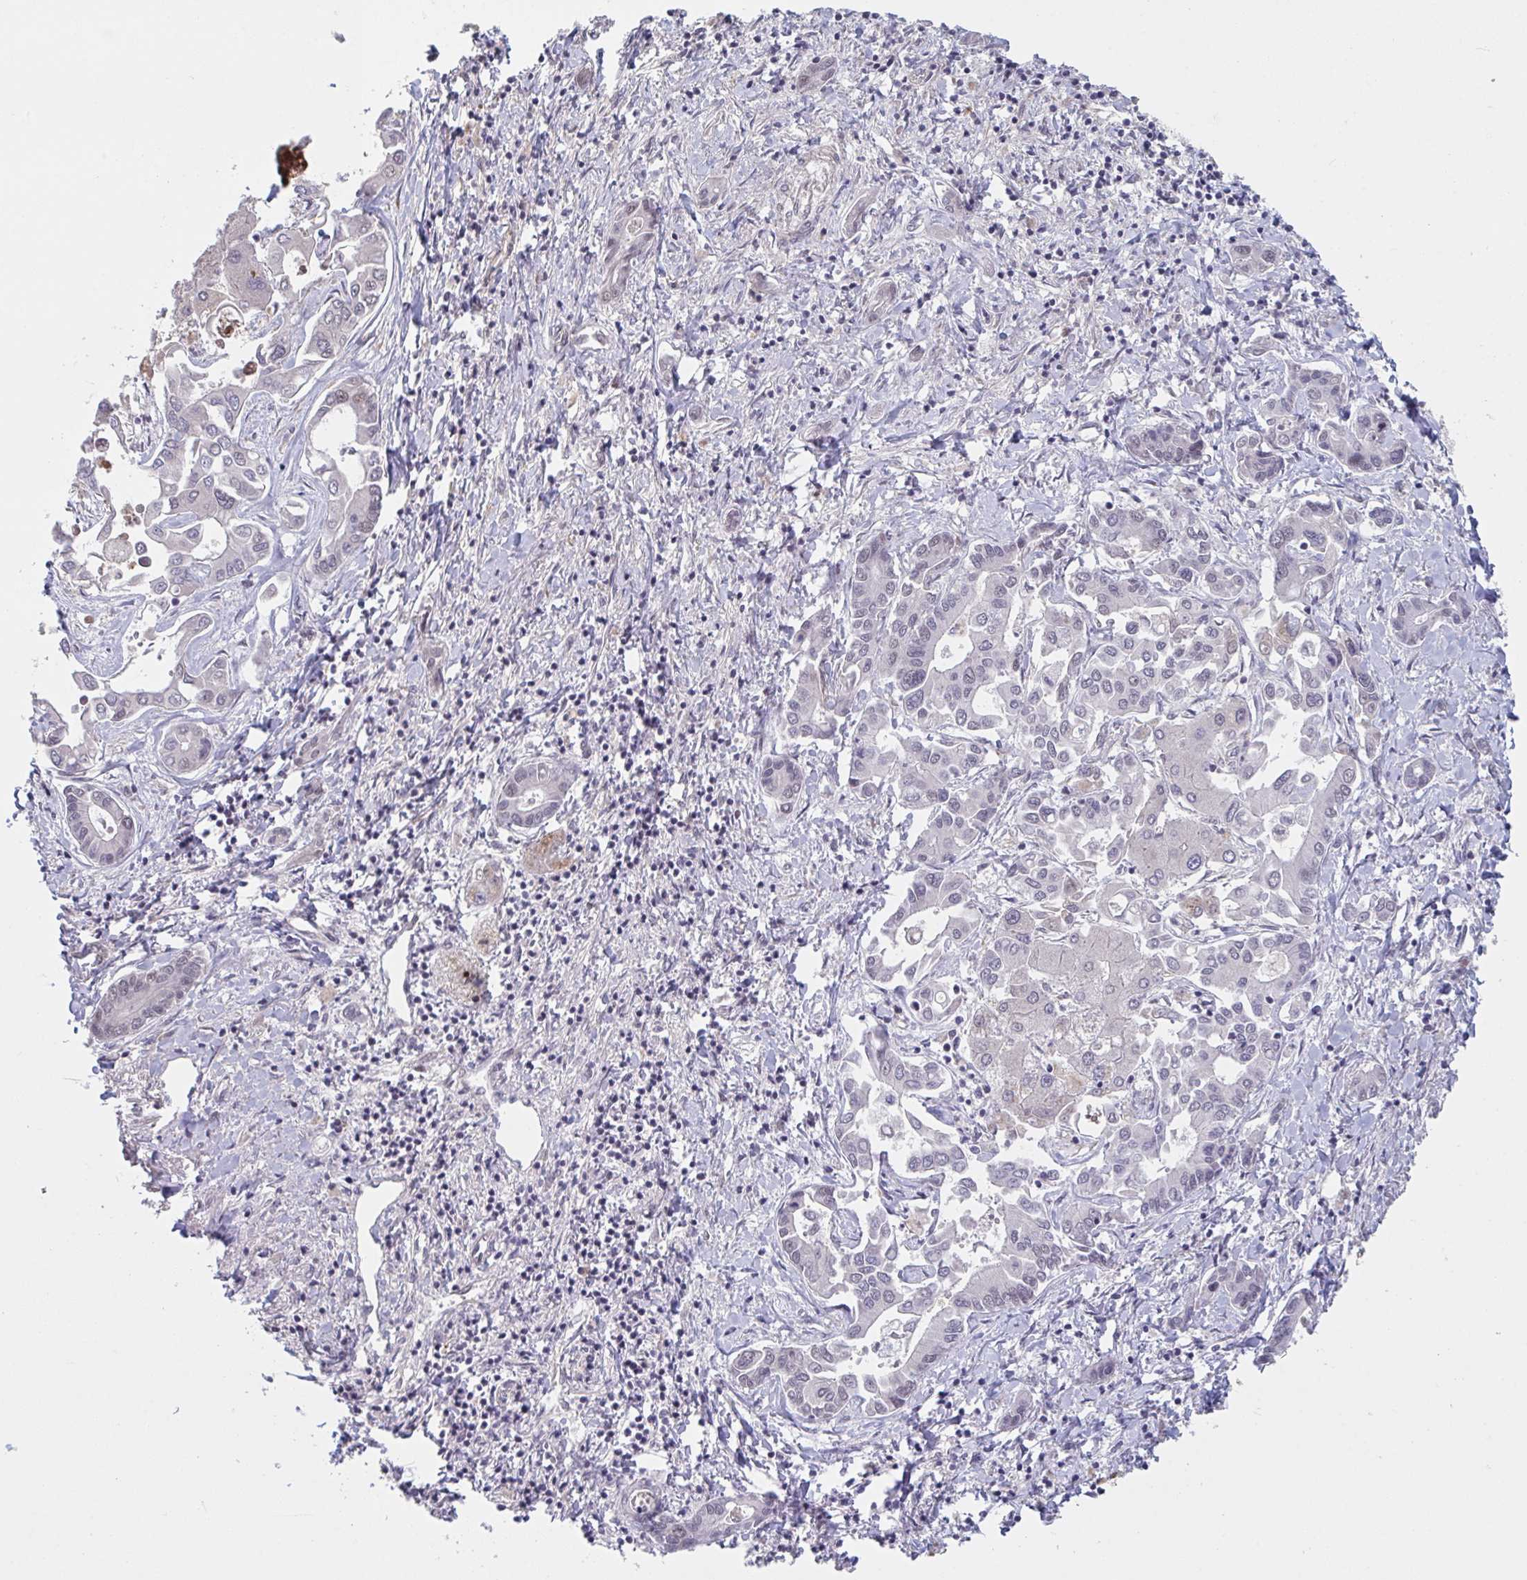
{"staining": {"intensity": "weak", "quantity": "<25%", "location": "nuclear"}, "tissue": "liver cancer", "cell_type": "Tumor cells", "image_type": "cancer", "snomed": [{"axis": "morphology", "description": "Cholangiocarcinoma"}, {"axis": "topography", "description": "Liver"}], "caption": "An IHC image of cholangiocarcinoma (liver) is shown. There is no staining in tumor cells of cholangiocarcinoma (liver).", "gene": "RIOK1", "patient": {"sex": "male", "age": 66}}